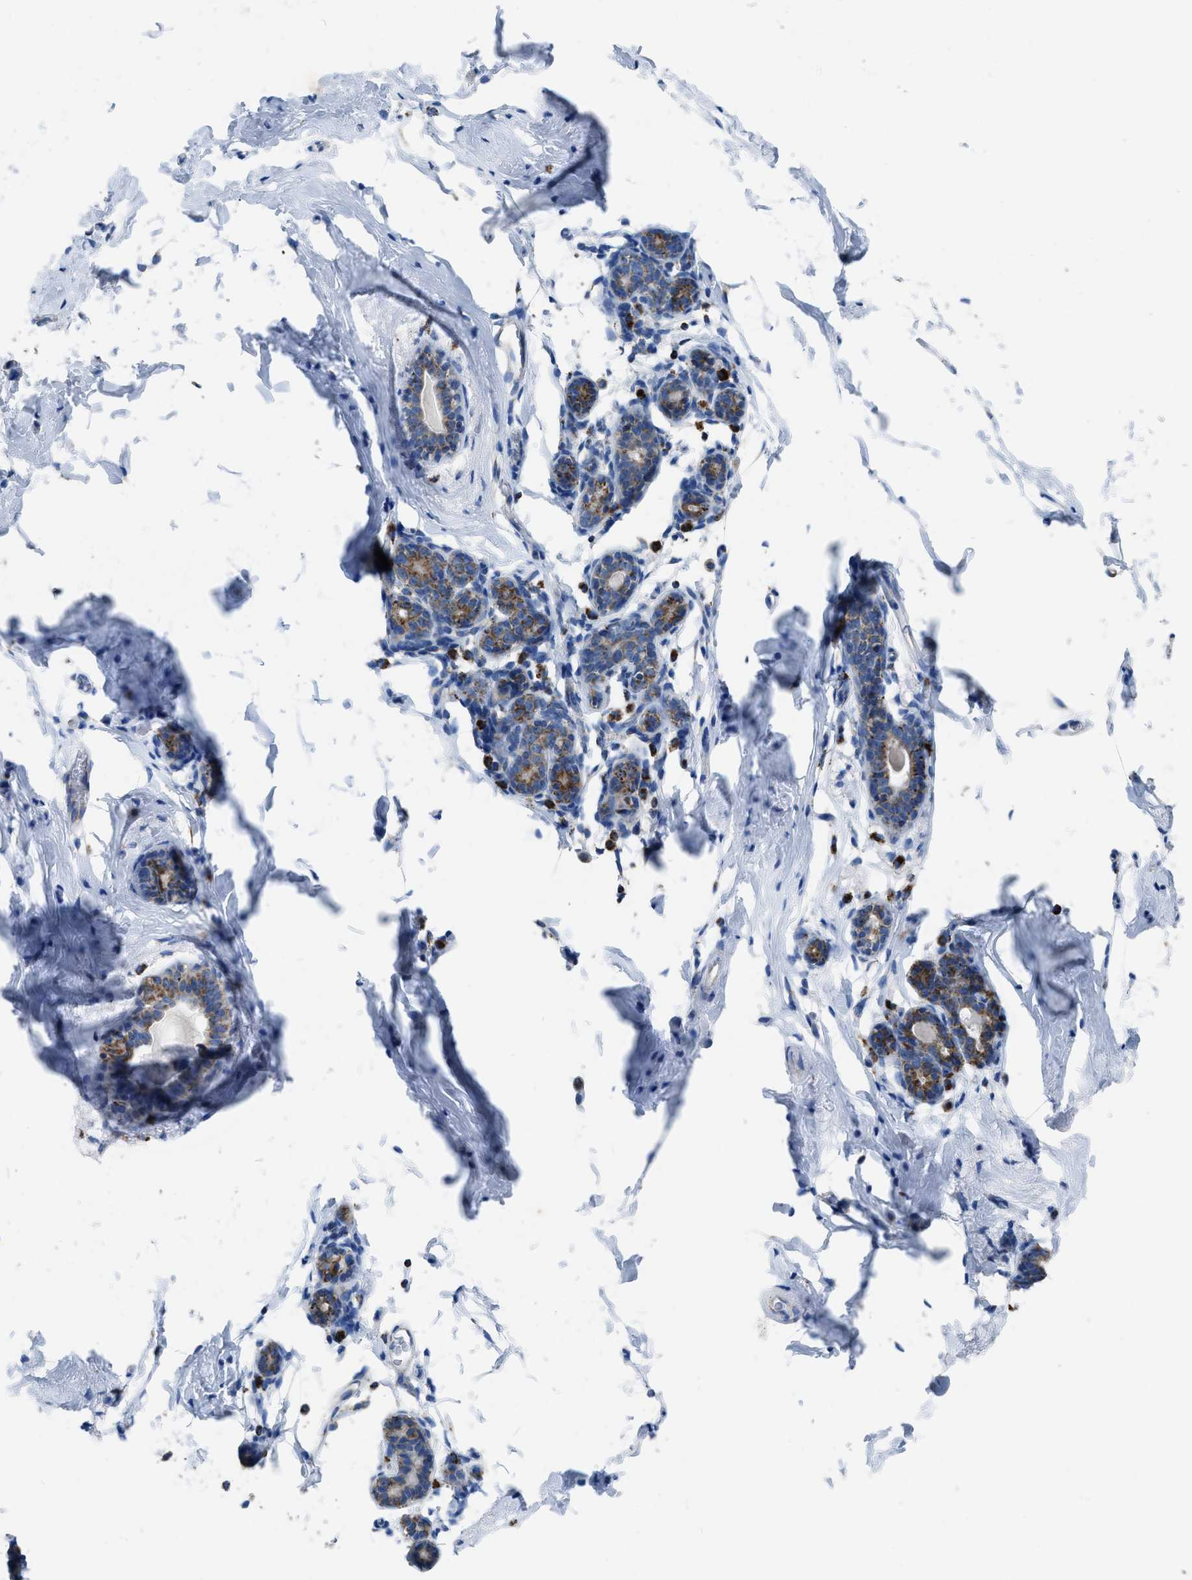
{"staining": {"intensity": "strong", "quantity": ">75%", "location": "cytoplasmic/membranous"}, "tissue": "breast", "cell_type": "Glandular cells", "image_type": "normal", "snomed": [{"axis": "morphology", "description": "Normal tissue, NOS"}, {"axis": "topography", "description": "Breast"}], "caption": "The immunohistochemical stain shows strong cytoplasmic/membranous staining in glandular cells of normal breast.", "gene": "ETFB", "patient": {"sex": "female", "age": 62}}